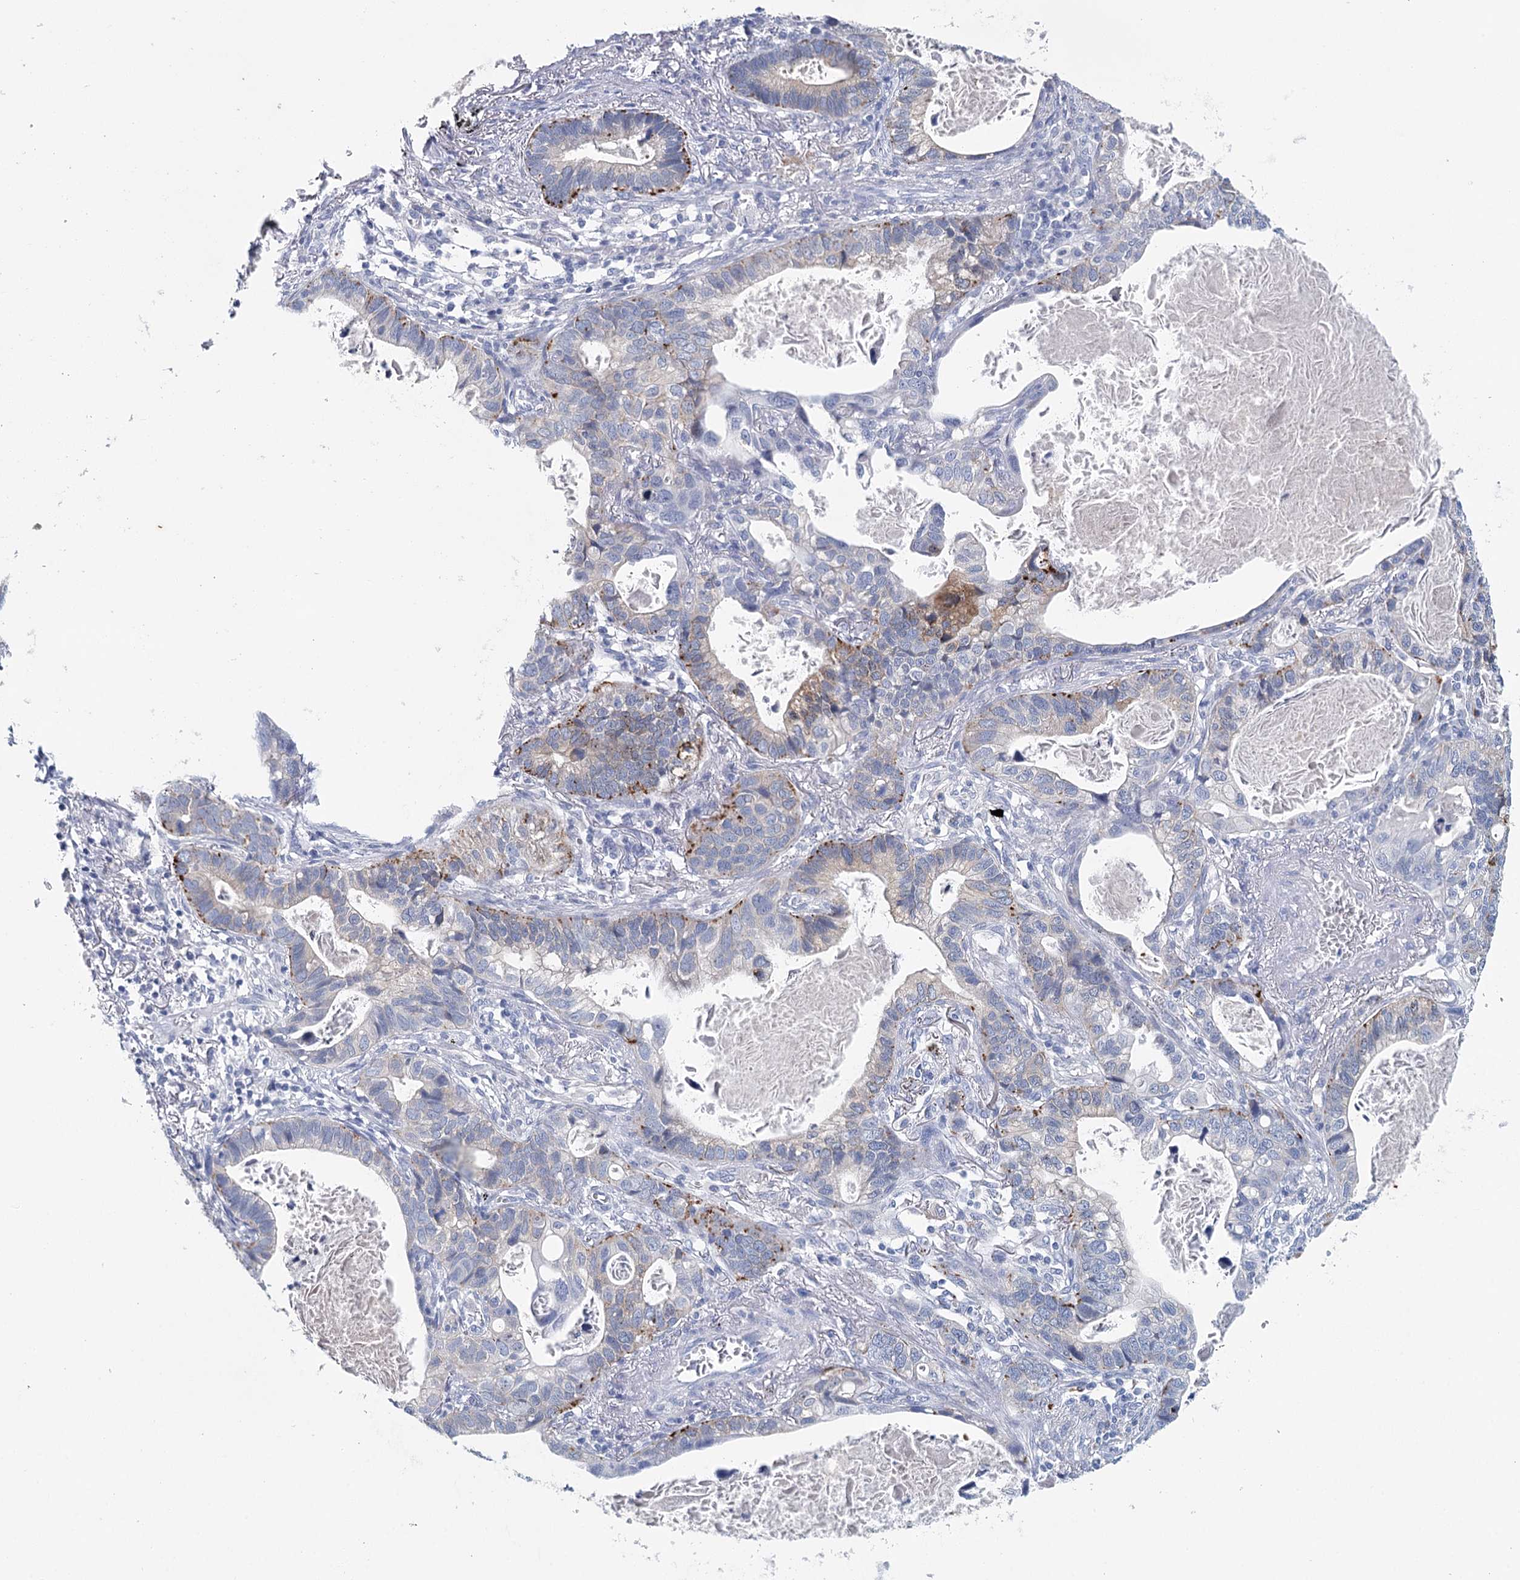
{"staining": {"intensity": "moderate", "quantity": "<25%", "location": "cytoplasmic/membranous"}, "tissue": "lung cancer", "cell_type": "Tumor cells", "image_type": "cancer", "snomed": [{"axis": "morphology", "description": "Adenocarcinoma, NOS"}, {"axis": "topography", "description": "Lung"}], "caption": "Immunohistochemical staining of lung adenocarcinoma demonstrates low levels of moderate cytoplasmic/membranous protein positivity in approximately <25% of tumor cells.", "gene": "METTL7B", "patient": {"sex": "male", "age": 67}}